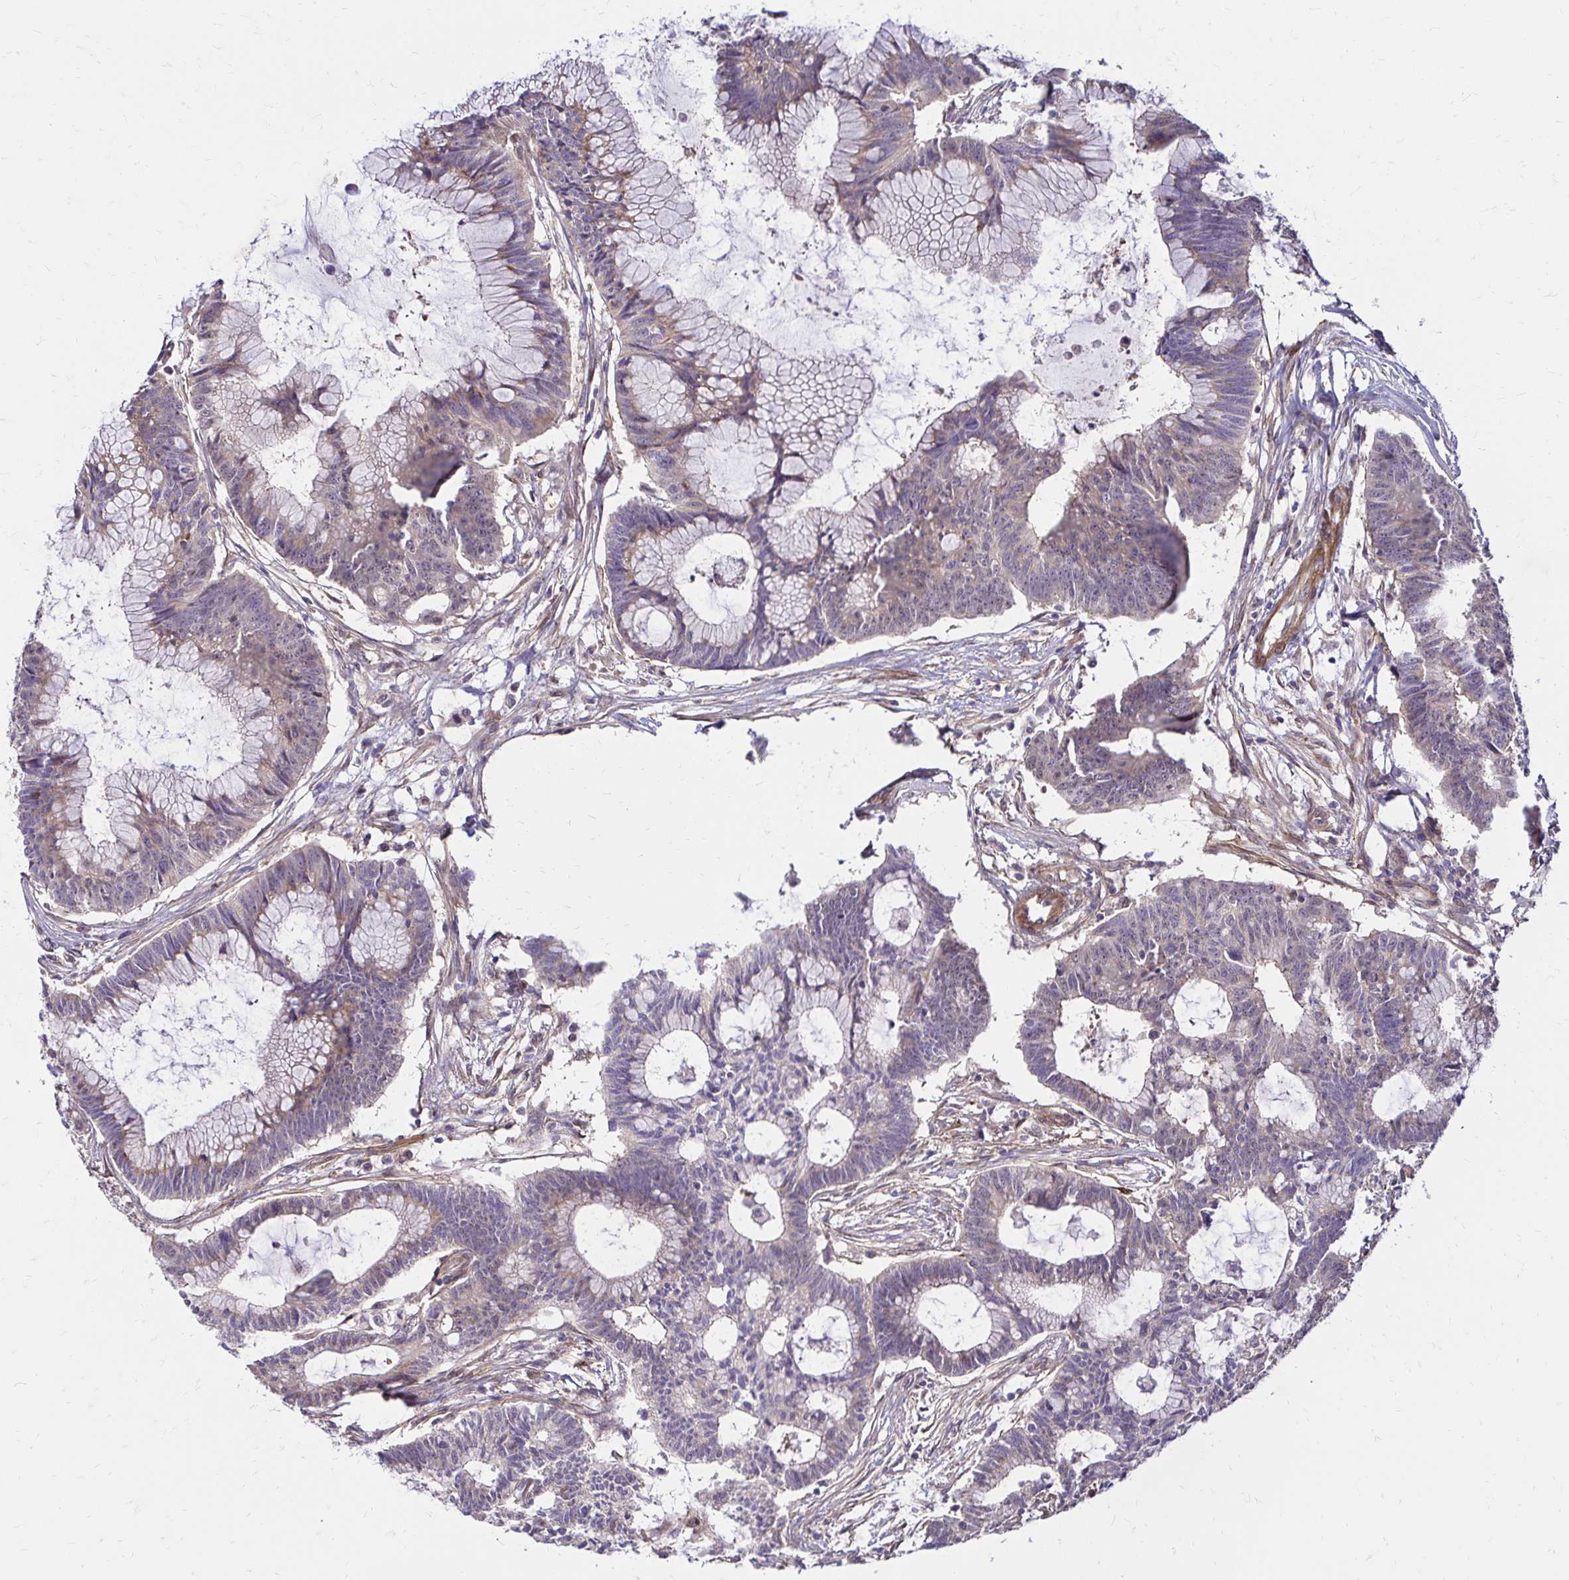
{"staining": {"intensity": "weak", "quantity": "<25%", "location": "cytoplasmic/membranous"}, "tissue": "colorectal cancer", "cell_type": "Tumor cells", "image_type": "cancer", "snomed": [{"axis": "morphology", "description": "Adenocarcinoma, NOS"}, {"axis": "topography", "description": "Colon"}], "caption": "There is no significant expression in tumor cells of adenocarcinoma (colorectal).", "gene": "YAP1", "patient": {"sex": "female", "age": 78}}